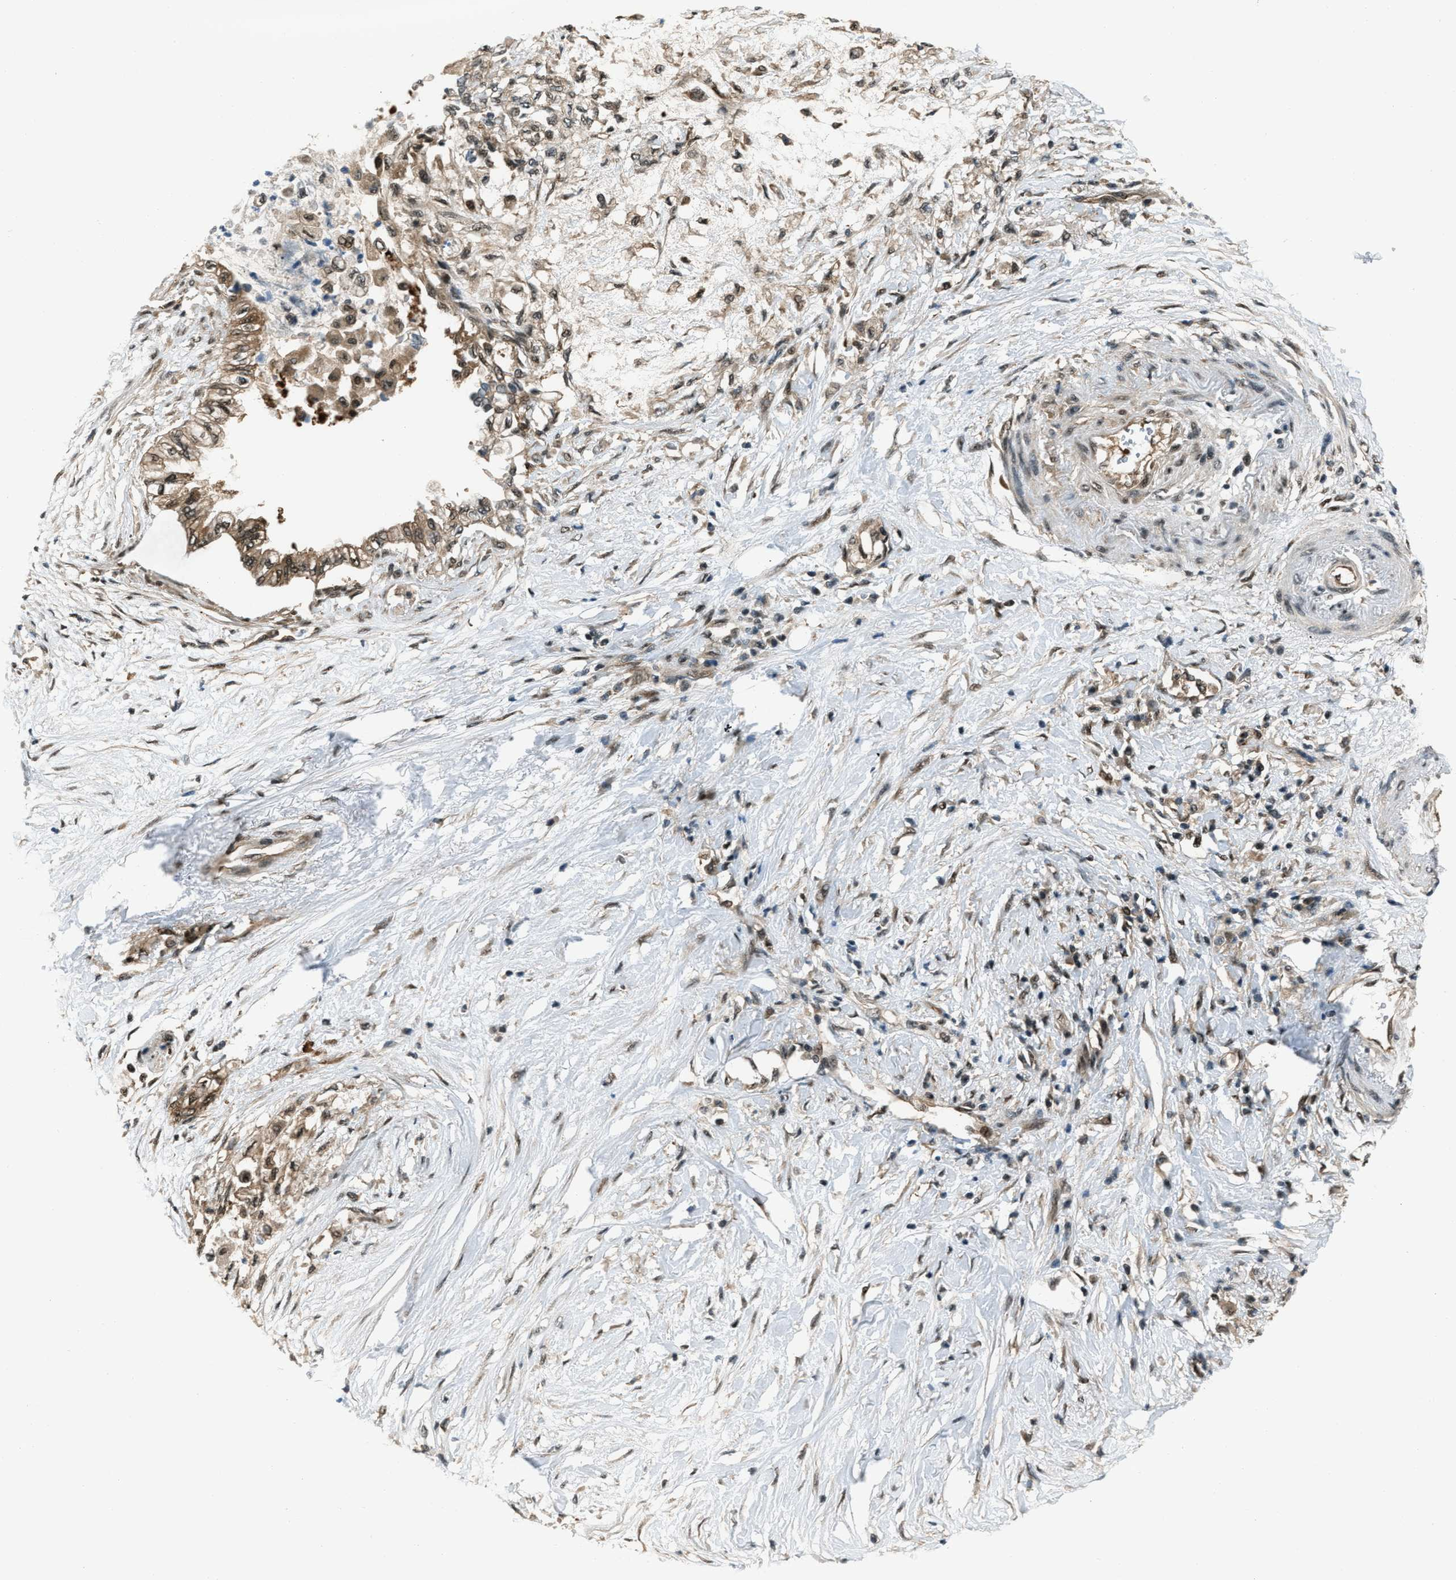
{"staining": {"intensity": "moderate", "quantity": ">75%", "location": "cytoplasmic/membranous,nuclear"}, "tissue": "pancreatic cancer", "cell_type": "Tumor cells", "image_type": "cancer", "snomed": [{"axis": "morphology", "description": "Normal tissue, NOS"}, {"axis": "morphology", "description": "Adenocarcinoma, NOS"}, {"axis": "topography", "description": "Pancreas"}, {"axis": "topography", "description": "Duodenum"}], "caption": "Immunohistochemistry histopathology image of neoplastic tissue: human pancreatic adenocarcinoma stained using immunohistochemistry (IHC) reveals medium levels of moderate protein expression localized specifically in the cytoplasmic/membranous and nuclear of tumor cells, appearing as a cytoplasmic/membranous and nuclear brown color.", "gene": "NUDCD3", "patient": {"sex": "female", "age": 60}}